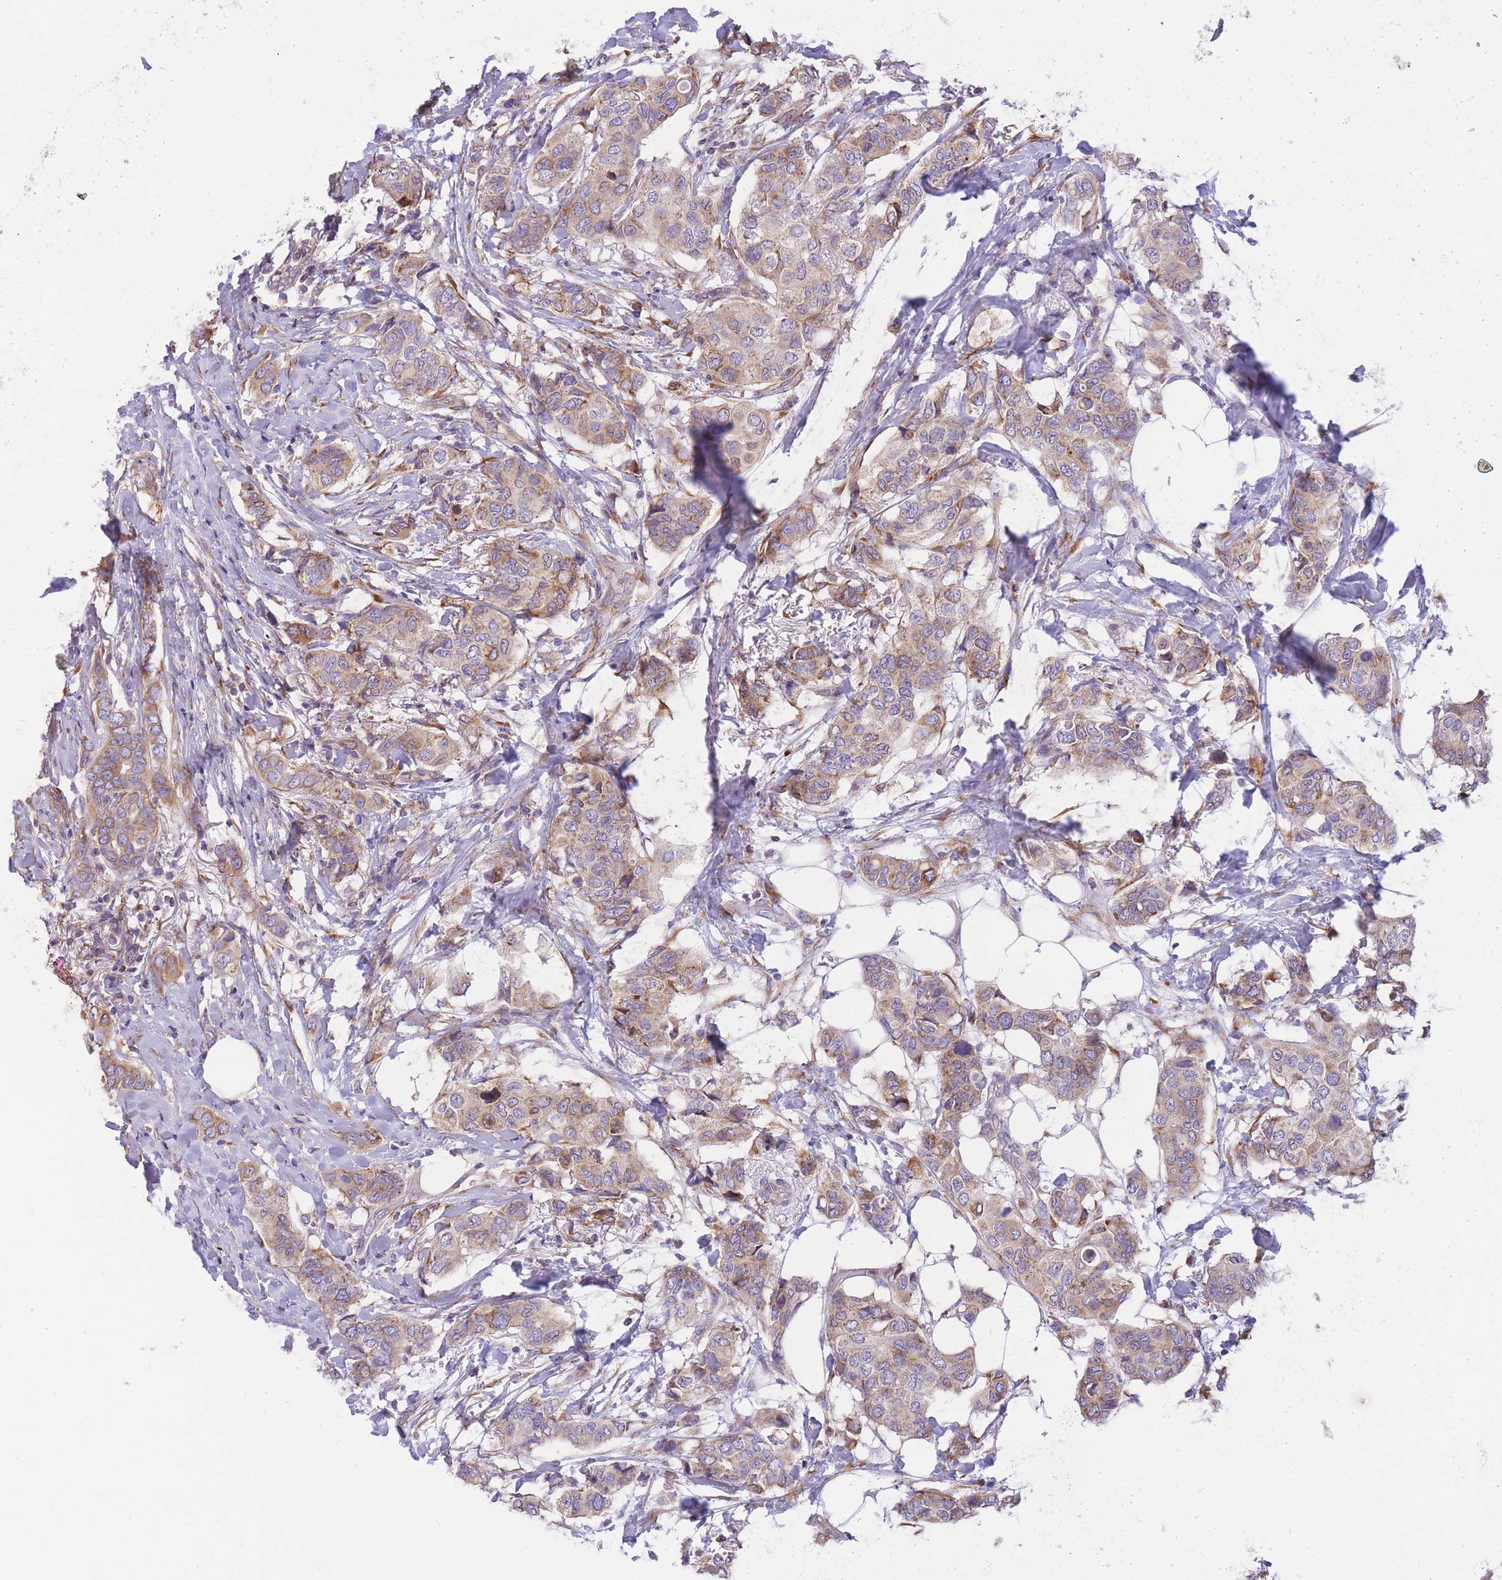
{"staining": {"intensity": "weak", "quantity": "25%-75%", "location": "cytoplasmic/membranous"}, "tissue": "breast cancer", "cell_type": "Tumor cells", "image_type": "cancer", "snomed": [{"axis": "morphology", "description": "Lobular carcinoma"}, {"axis": "topography", "description": "Breast"}], "caption": "Immunohistochemistry image of neoplastic tissue: breast cancer stained using immunohistochemistry reveals low levels of weak protein expression localized specifically in the cytoplasmic/membranous of tumor cells, appearing as a cytoplasmic/membranous brown color.", "gene": "GBP7", "patient": {"sex": "female", "age": 51}}